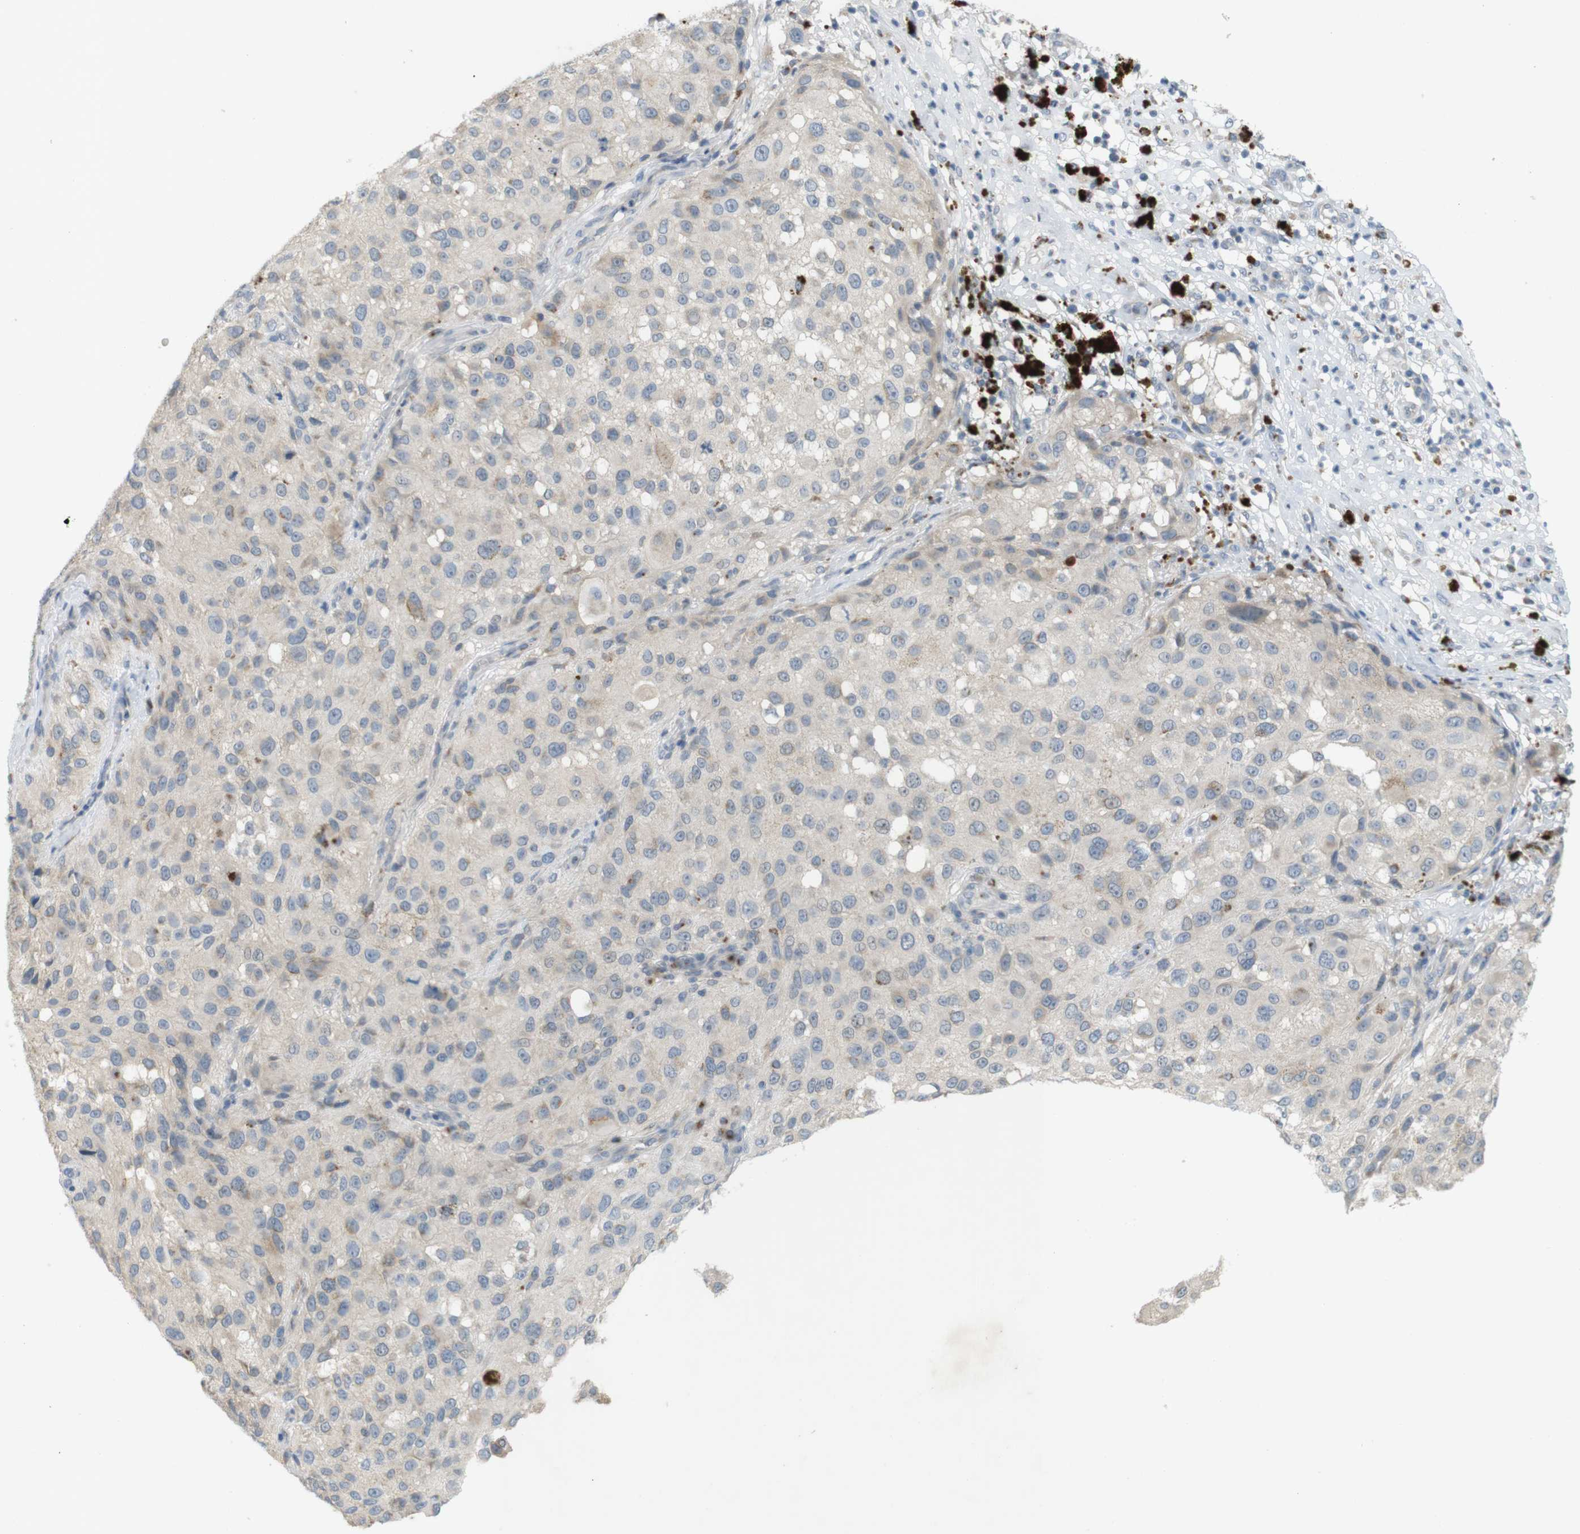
{"staining": {"intensity": "weak", "quantity": "<25%", "location": "cytoplasmic/membranous"}, "tissue": "melanoma", "cell_type": "Tumor cells", "image_type": "cancer", "snomed": [{"axis": "morphology", "description": "Necrosis, NOS"}, {"axis": "morphology", "description": "Malignant melanoma, NOS"}, {"axis": "topography", "description": "Skin"}], "caption": "IHC of melanoma shows no staining in tumor cells.", "gene": "YIPF3", "patient": {"sex": "female", "age": 87}}